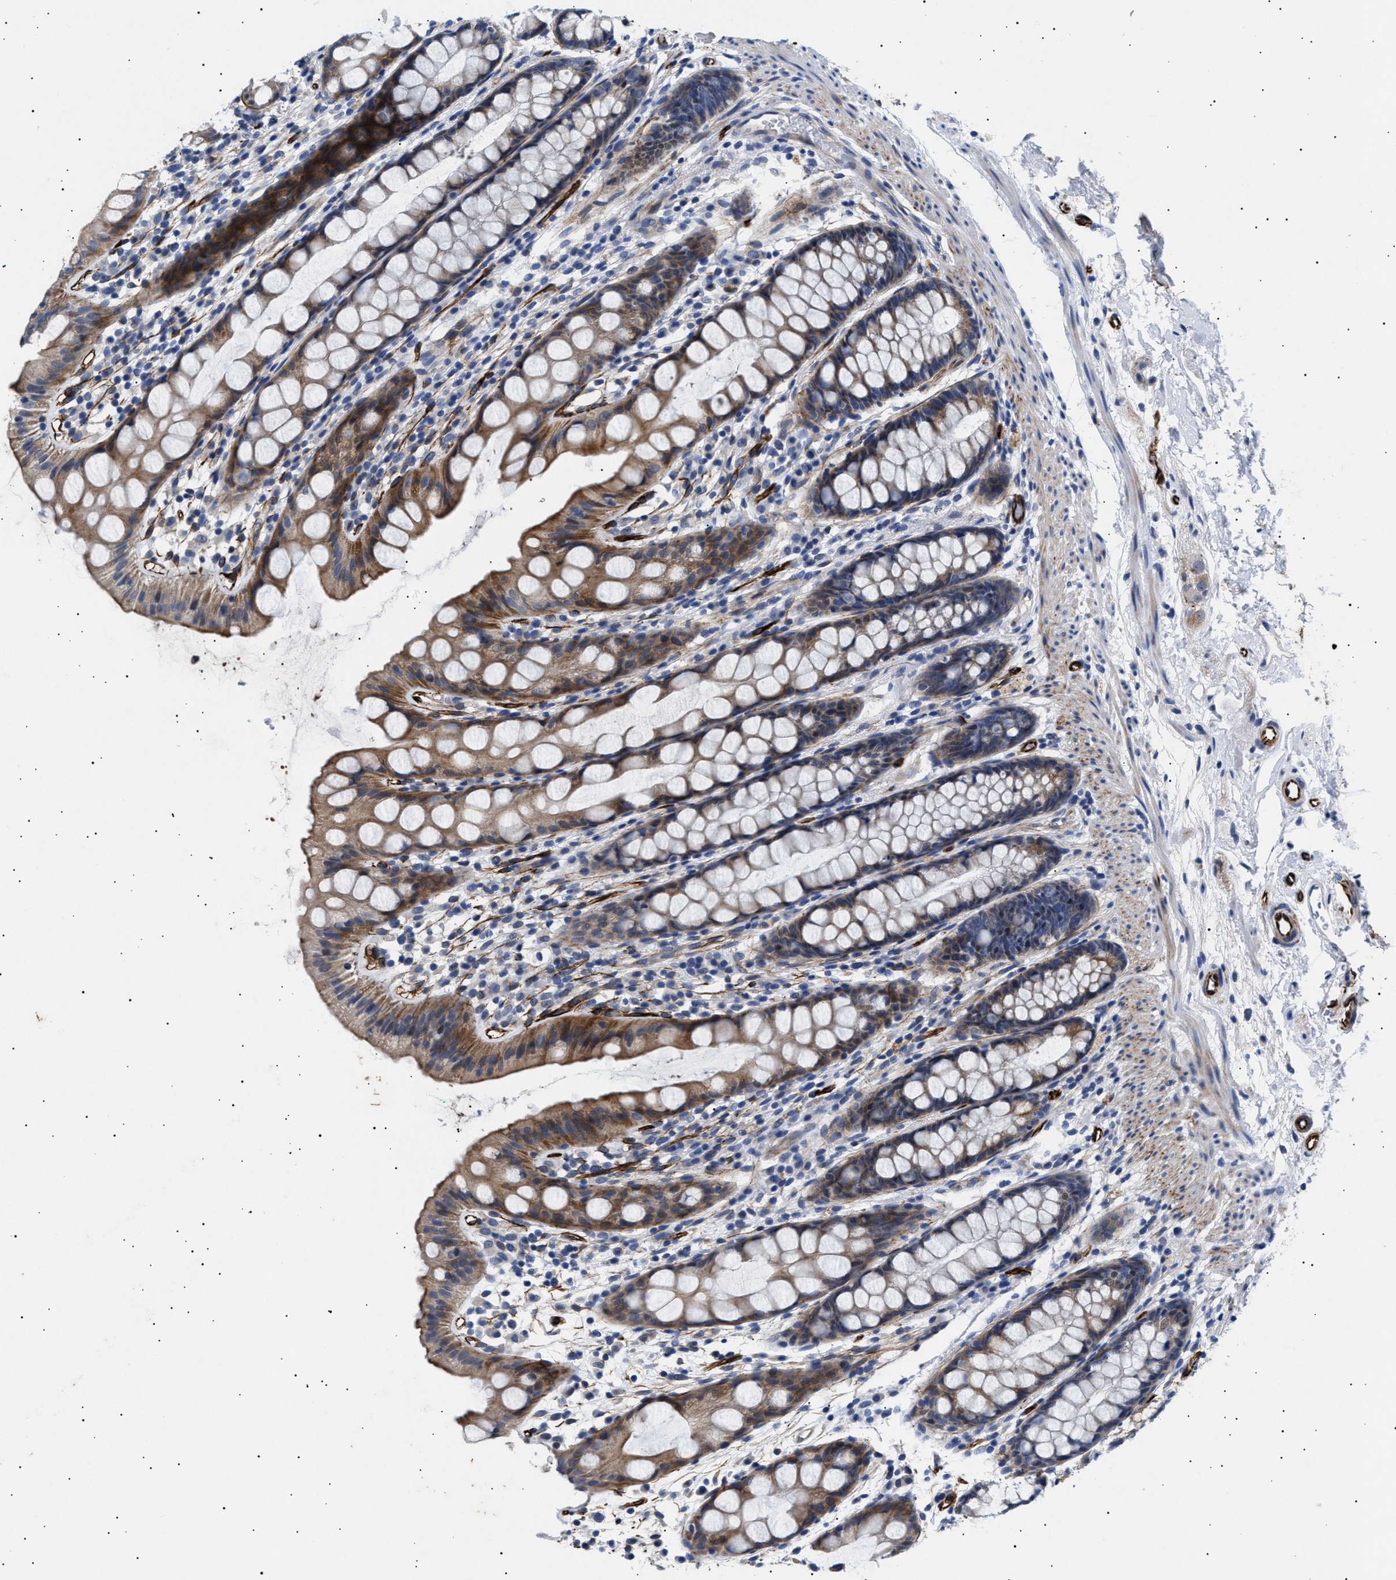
{"staining": {"intensity": "moderate", "quantity": "25%-75%", "location": "cytoplasmic/membranous"}, "tissue": "rectum", "cell_type": "Glandular cells", "image_type": "normal", "snomed": [{"axis": "morphology", "description": "Normal tissue, NOS"}, {"axis": "topography", "description": "Rectum"}], "caption": "An immunohistochemistry photomicrograph of normal tissue is shown. Protein staining in brown shows moderate cytoplasmic/membranous positivity in rectum within glandular cells. (brown staining indicates protein expression, while blue staining denotes nuclei).", "gene": "OLFML2A", "patient": {"sex": "female", "age": 65}}